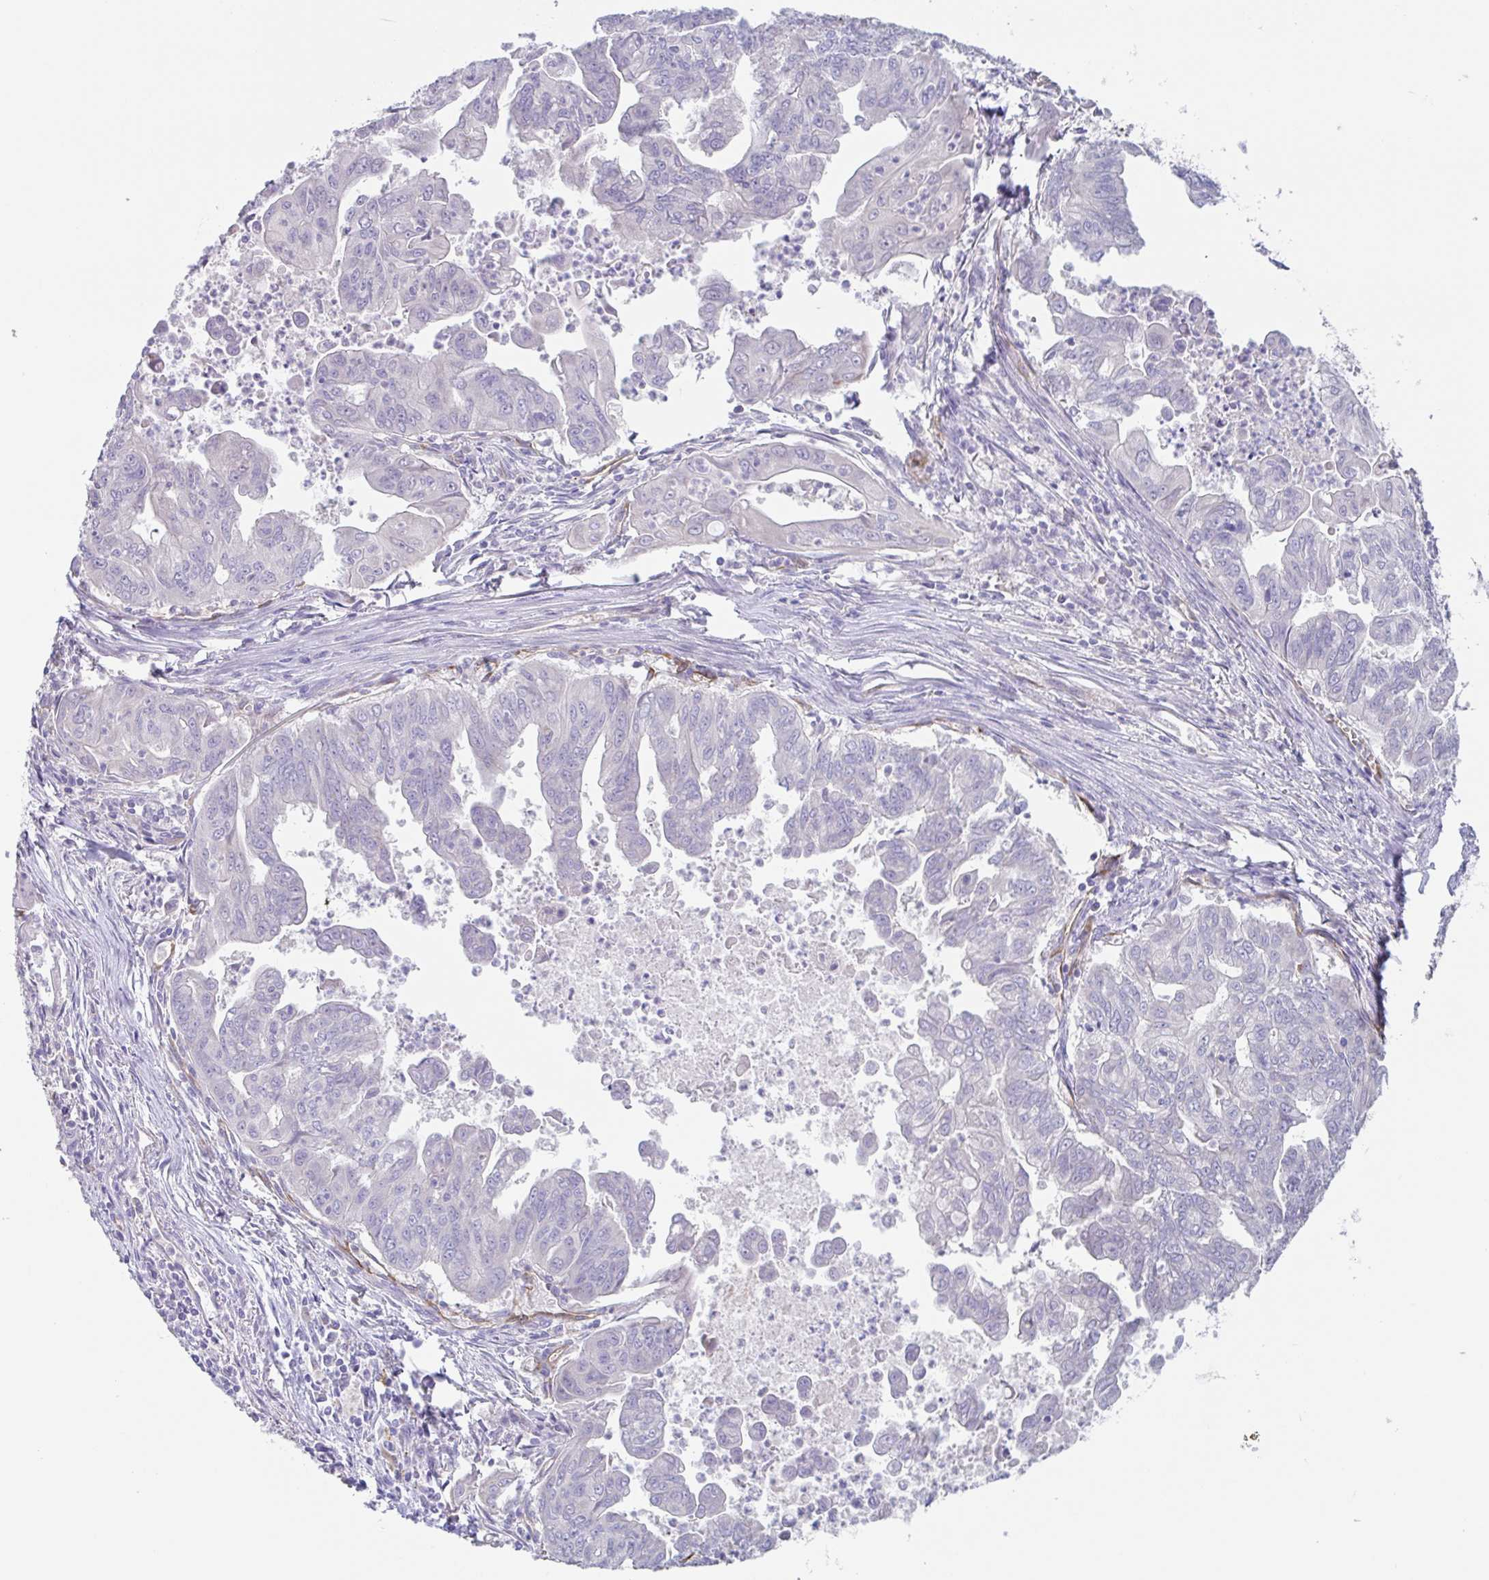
{"staining": {"intensity": "negative", "quantity": "none", "location": "none"}, "tissue": "stomach cancer", "cell_type": "Tumor cells", "image_type": "cancer", "snomed": [{"axis": "morphology", "description": "Adenocarcinoma, NOS"}, {"axis": "topography", "description": "Stomach, upper"}], "caption": "Immunohistochemistry image of stomach adenocarcinoma stained for a protein (brown), which exhibits no expression in tumor cells. (Stains: DAB immunohistochemistry with hematoxylin counter stain, Microscopy: brightfield microscopy at high magnification).", "gene": "EHD4", "patient": {"sex": "male", "age": 80}}